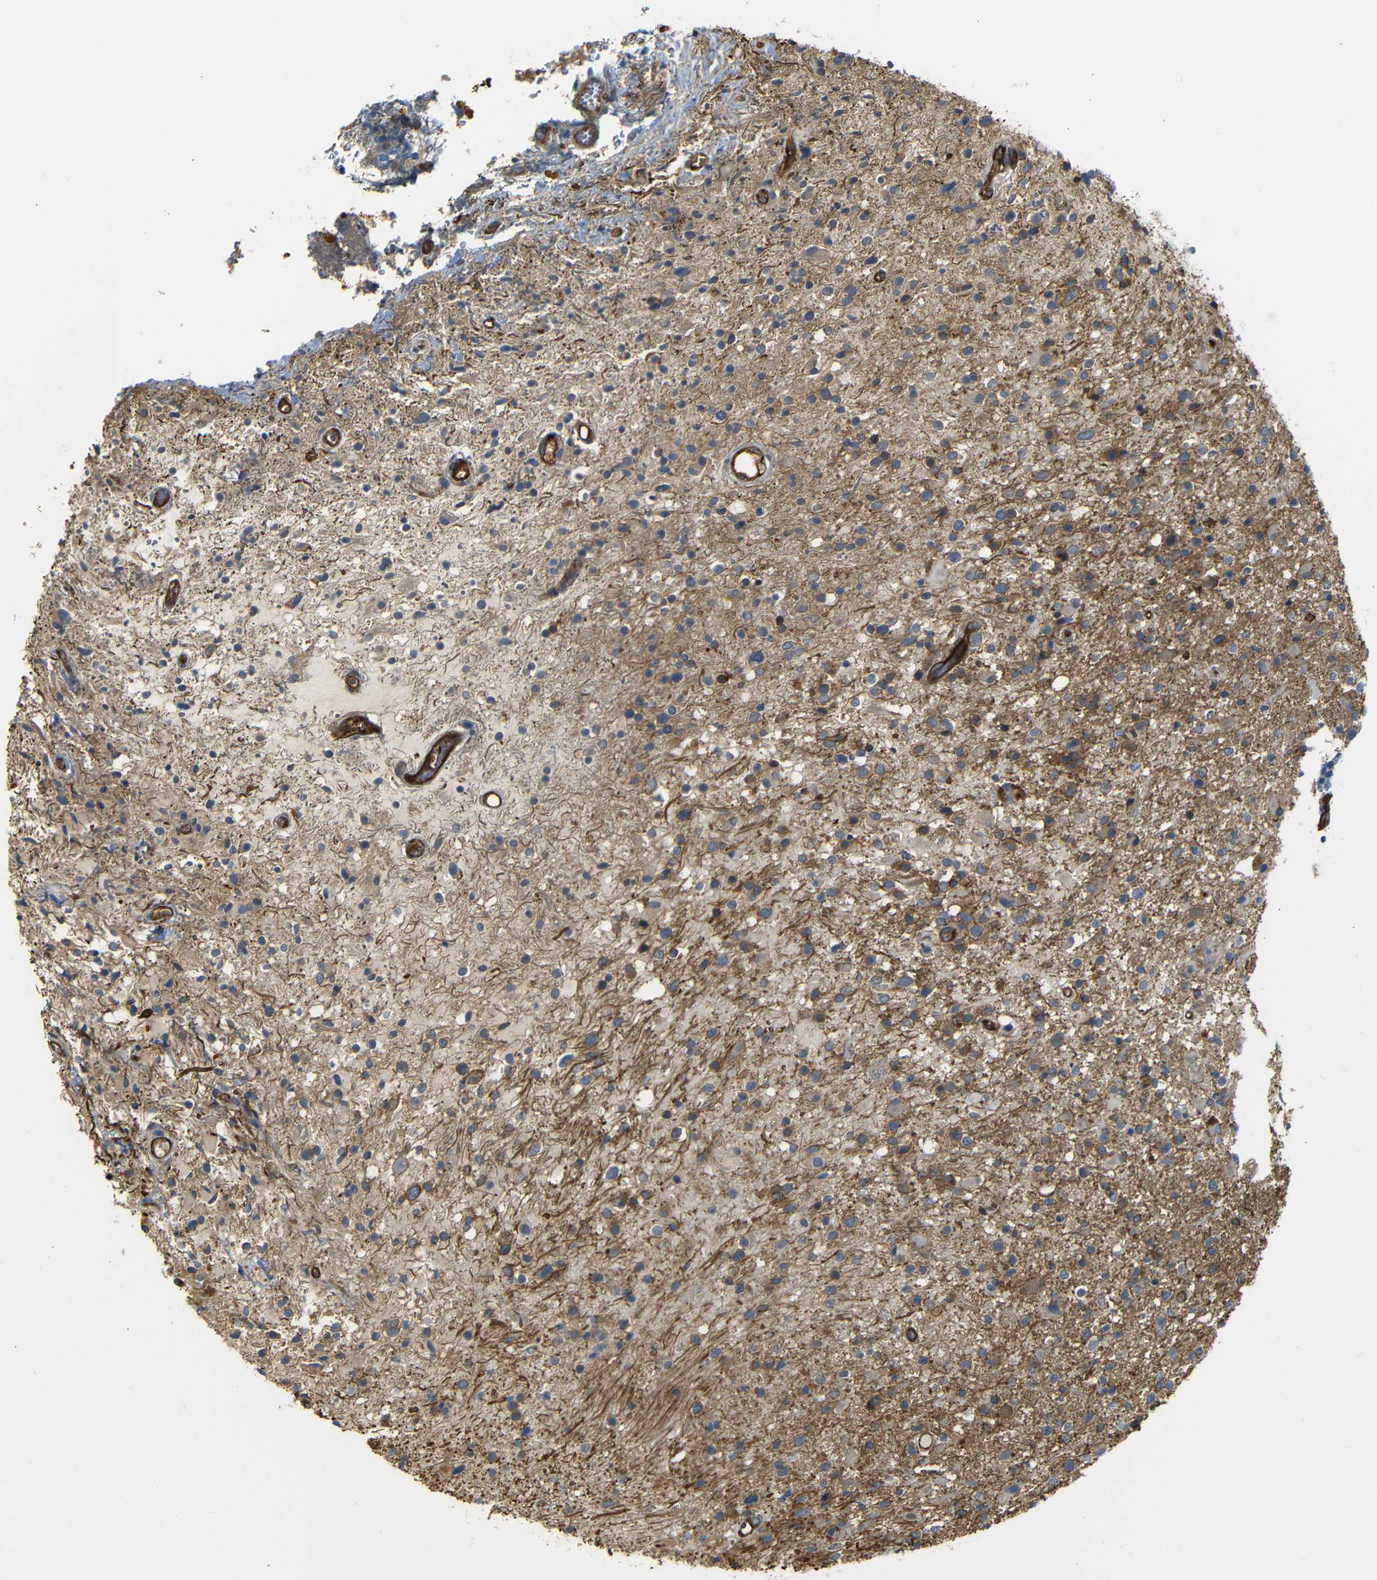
{"staining": {"intensity": "moderate", "quantity": "<25%", "location": "cytoplasmic/membranous"}, "tissue": "glioma", "cell_type": "Tumor cells", "image_type": "cancer", "snomed": [{"axis": "morphology", "description": "Glioma, malignant, High grade"}, {"axis": "topography", "description": "Brain"}], "caption": "The image displays staining of high-grade glioma (malignant), revealing moderate cytoplasmic/membranous protein positivity (brown color) within tumor cells.", "gene": "RELL1", "patient": {"sex": "male", "age": 33}}